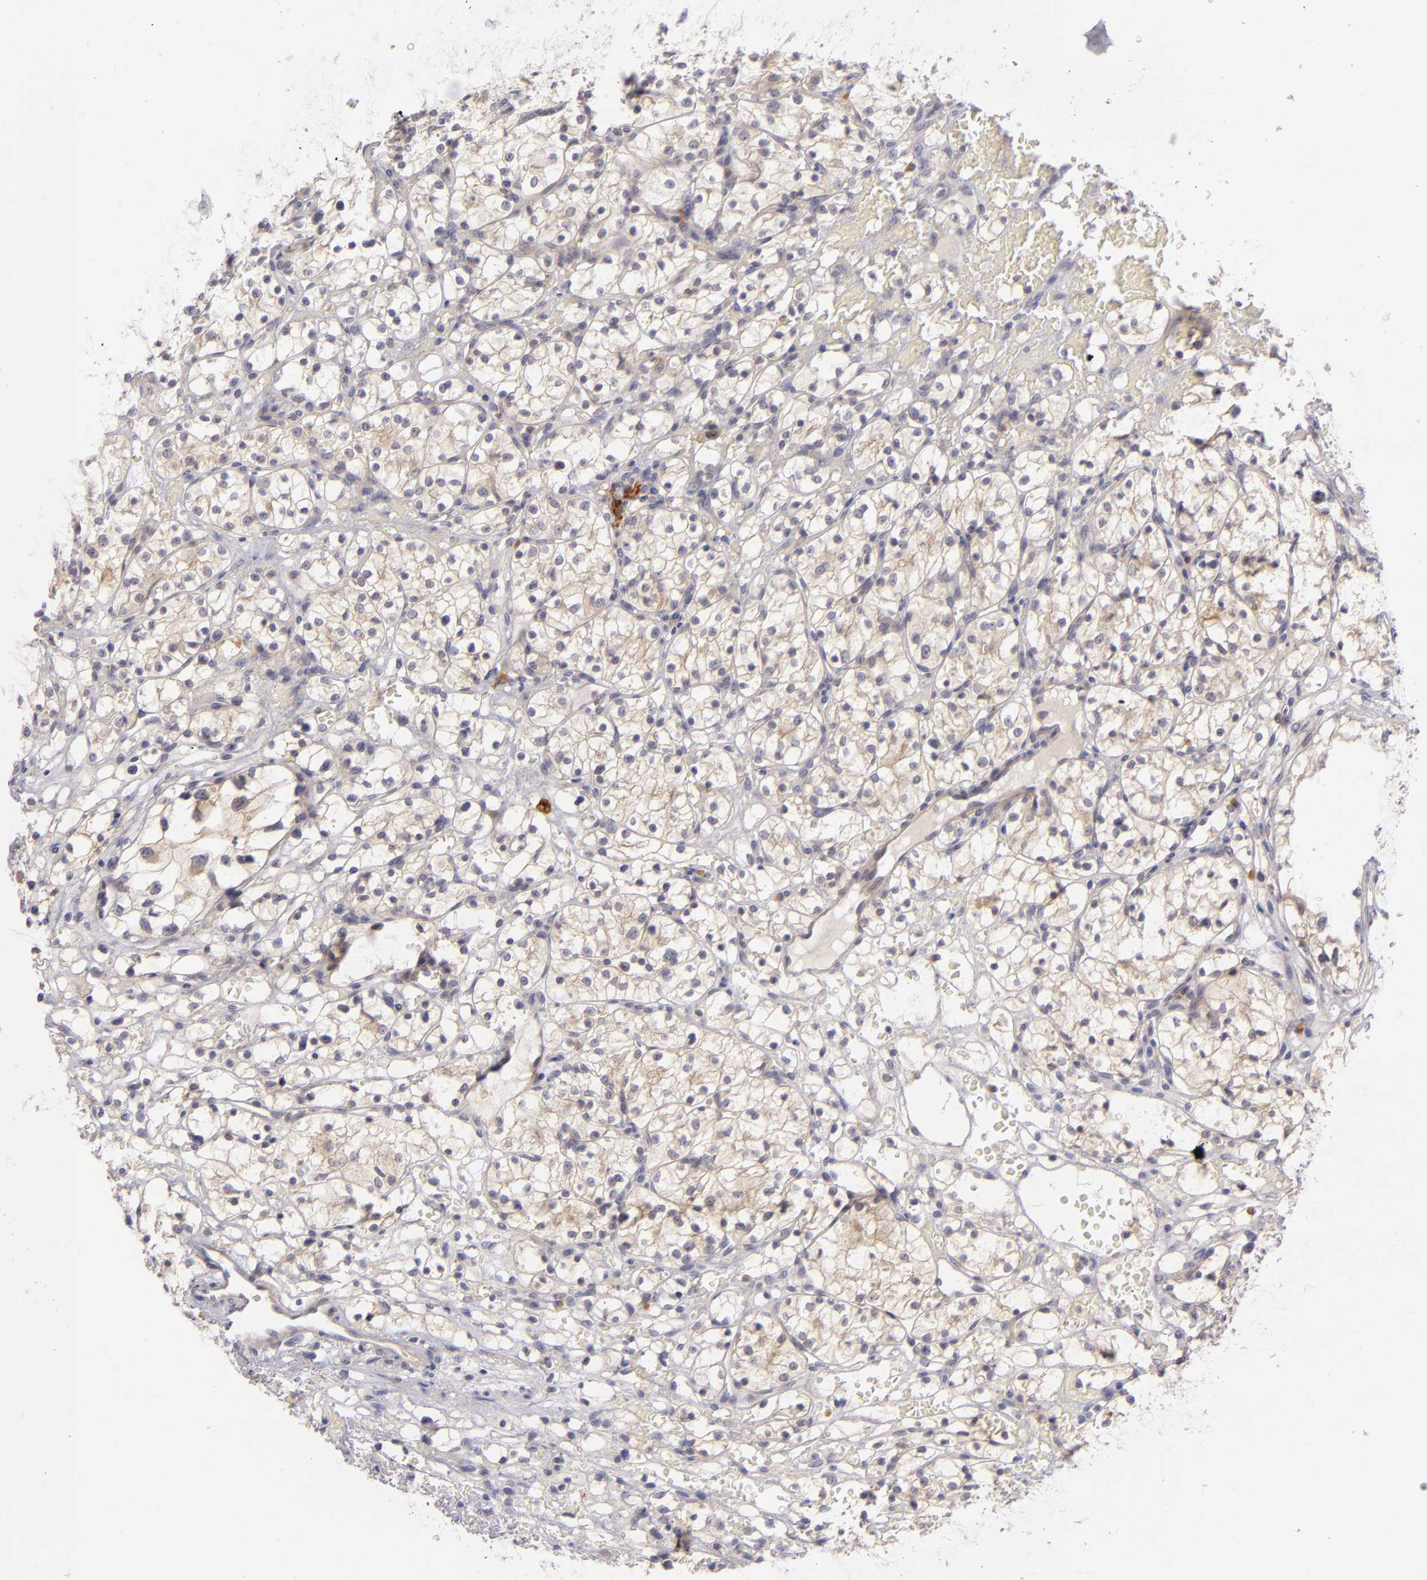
{"staining": {"intensity": "weak", "quantity": "25%-75%", "location": "cytoplasmic/membranous"}, "tissue": "renal cancer", "cell_type": "Tumor cells", "image_type": "cancer", "snomed": [{"axis": "morphology", "description": "Adenocarcinoma, NOS"}, {"axis": "topography", "description": "Kidney"}], "caption": "Adenocarcinoma (renal) stained for a protein (brown) shows weak cytoplasmic/membranous positive expression in about 25%-75% of tumor cells.", "gene": "CD83", "patient": {"sex": "female", "age": 60}}